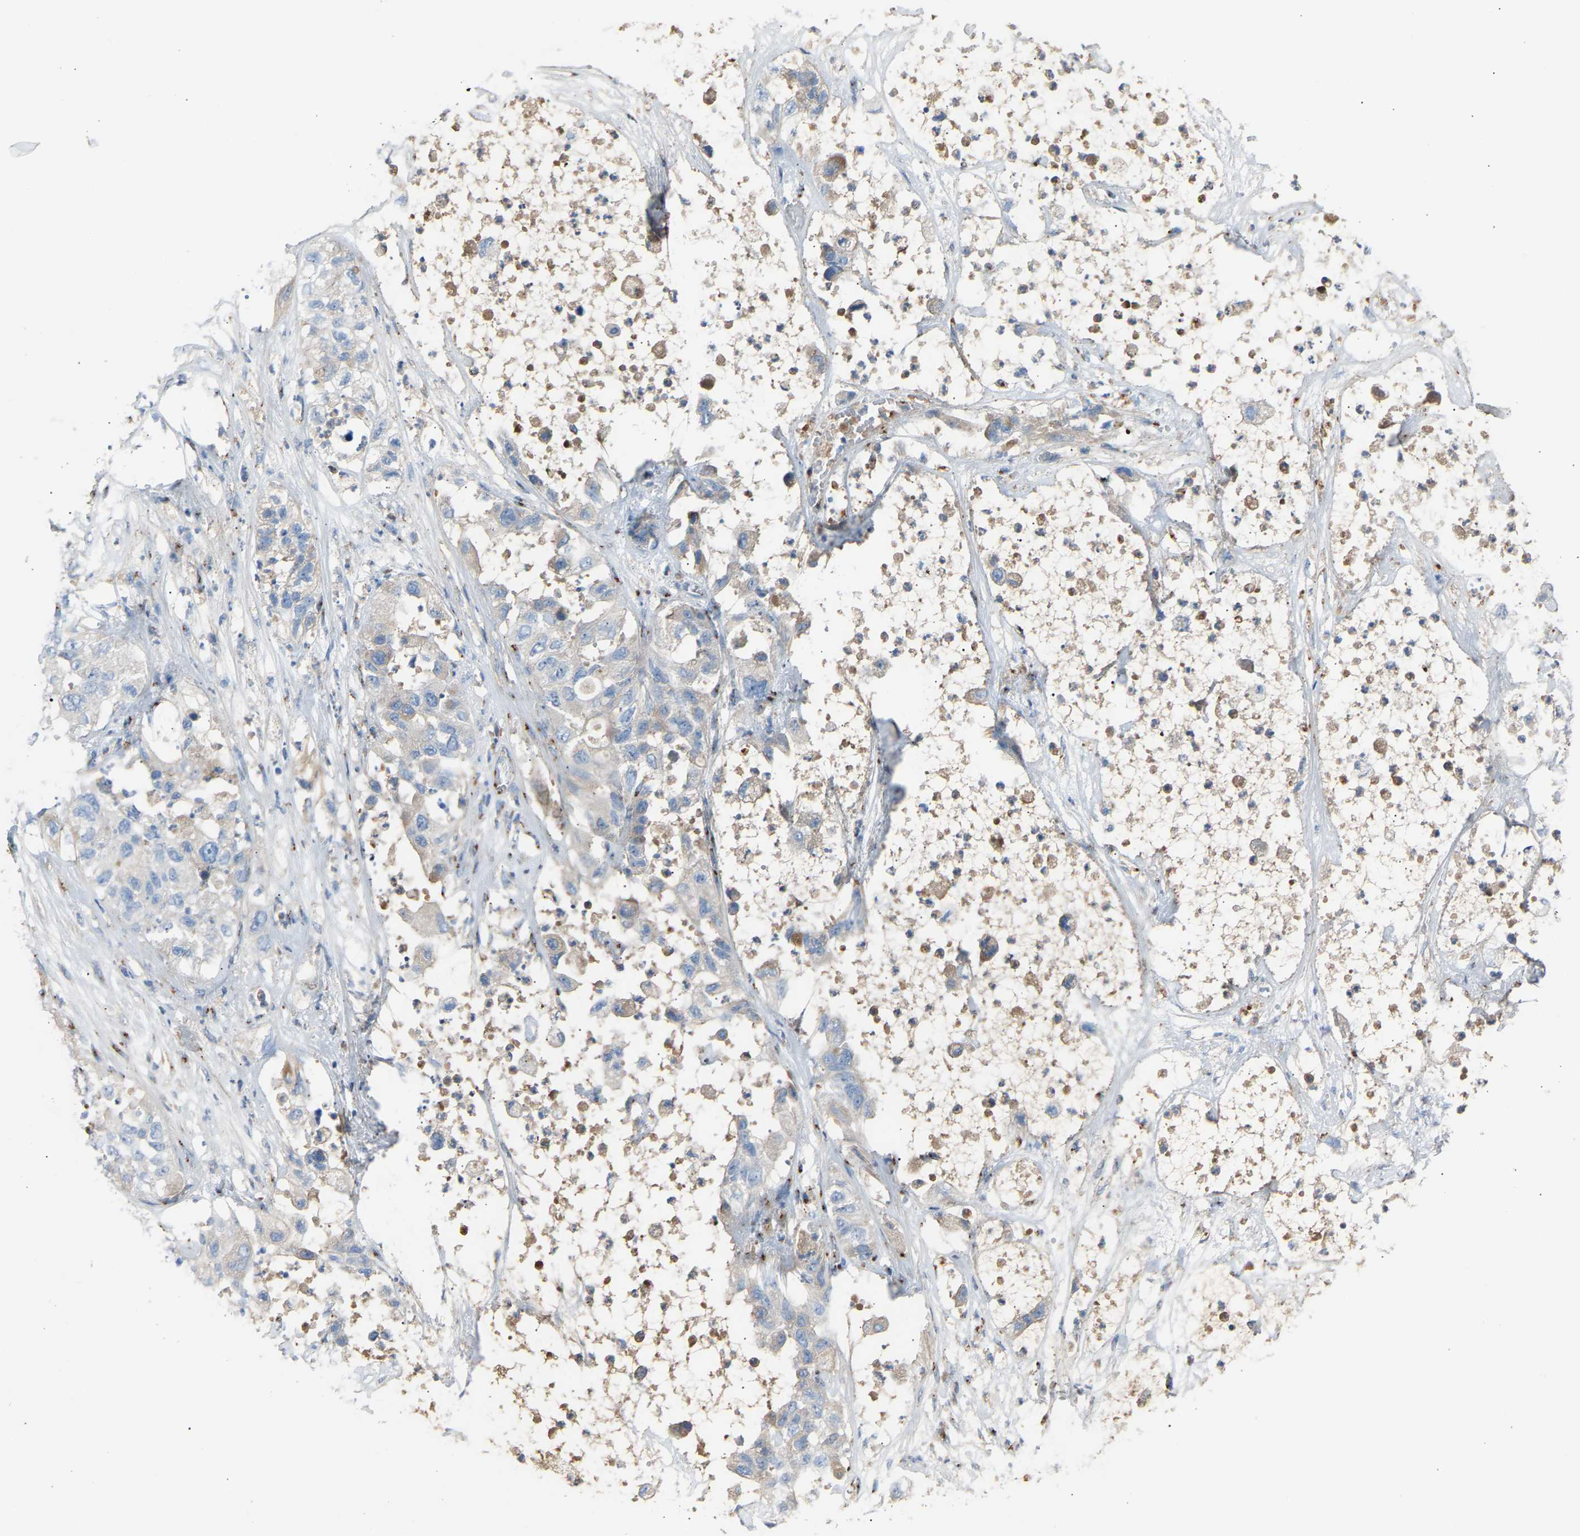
{"staining": {"intensity": "negative", "quantity": "none", "location": "none"}, "tissue": "pancreatic cancer", "cell_type": "Tumor cells", "image_type": "cancer", "snomed": [{"axis": "morphology", "description": "Adenocarcinoma, NOS"}, {"axis": "topography", "description": "Pancreas"}], "caption": "This micrograph is of pancreatic adenocarcinoma stained with immunohistochemistry (IHC) to label a protein in brown with the nuclei are counter-stained blue. There is no staining in tumor cells. Brightfield microscopy of immunohistochemistry (IHC) stained with DAB (3,3'-diaminobenzidine) (brown) and hematoxylin (blue), captured at high magnification.", "gene": "CYREN", "patient": {"sex": "female", "age": 78}}